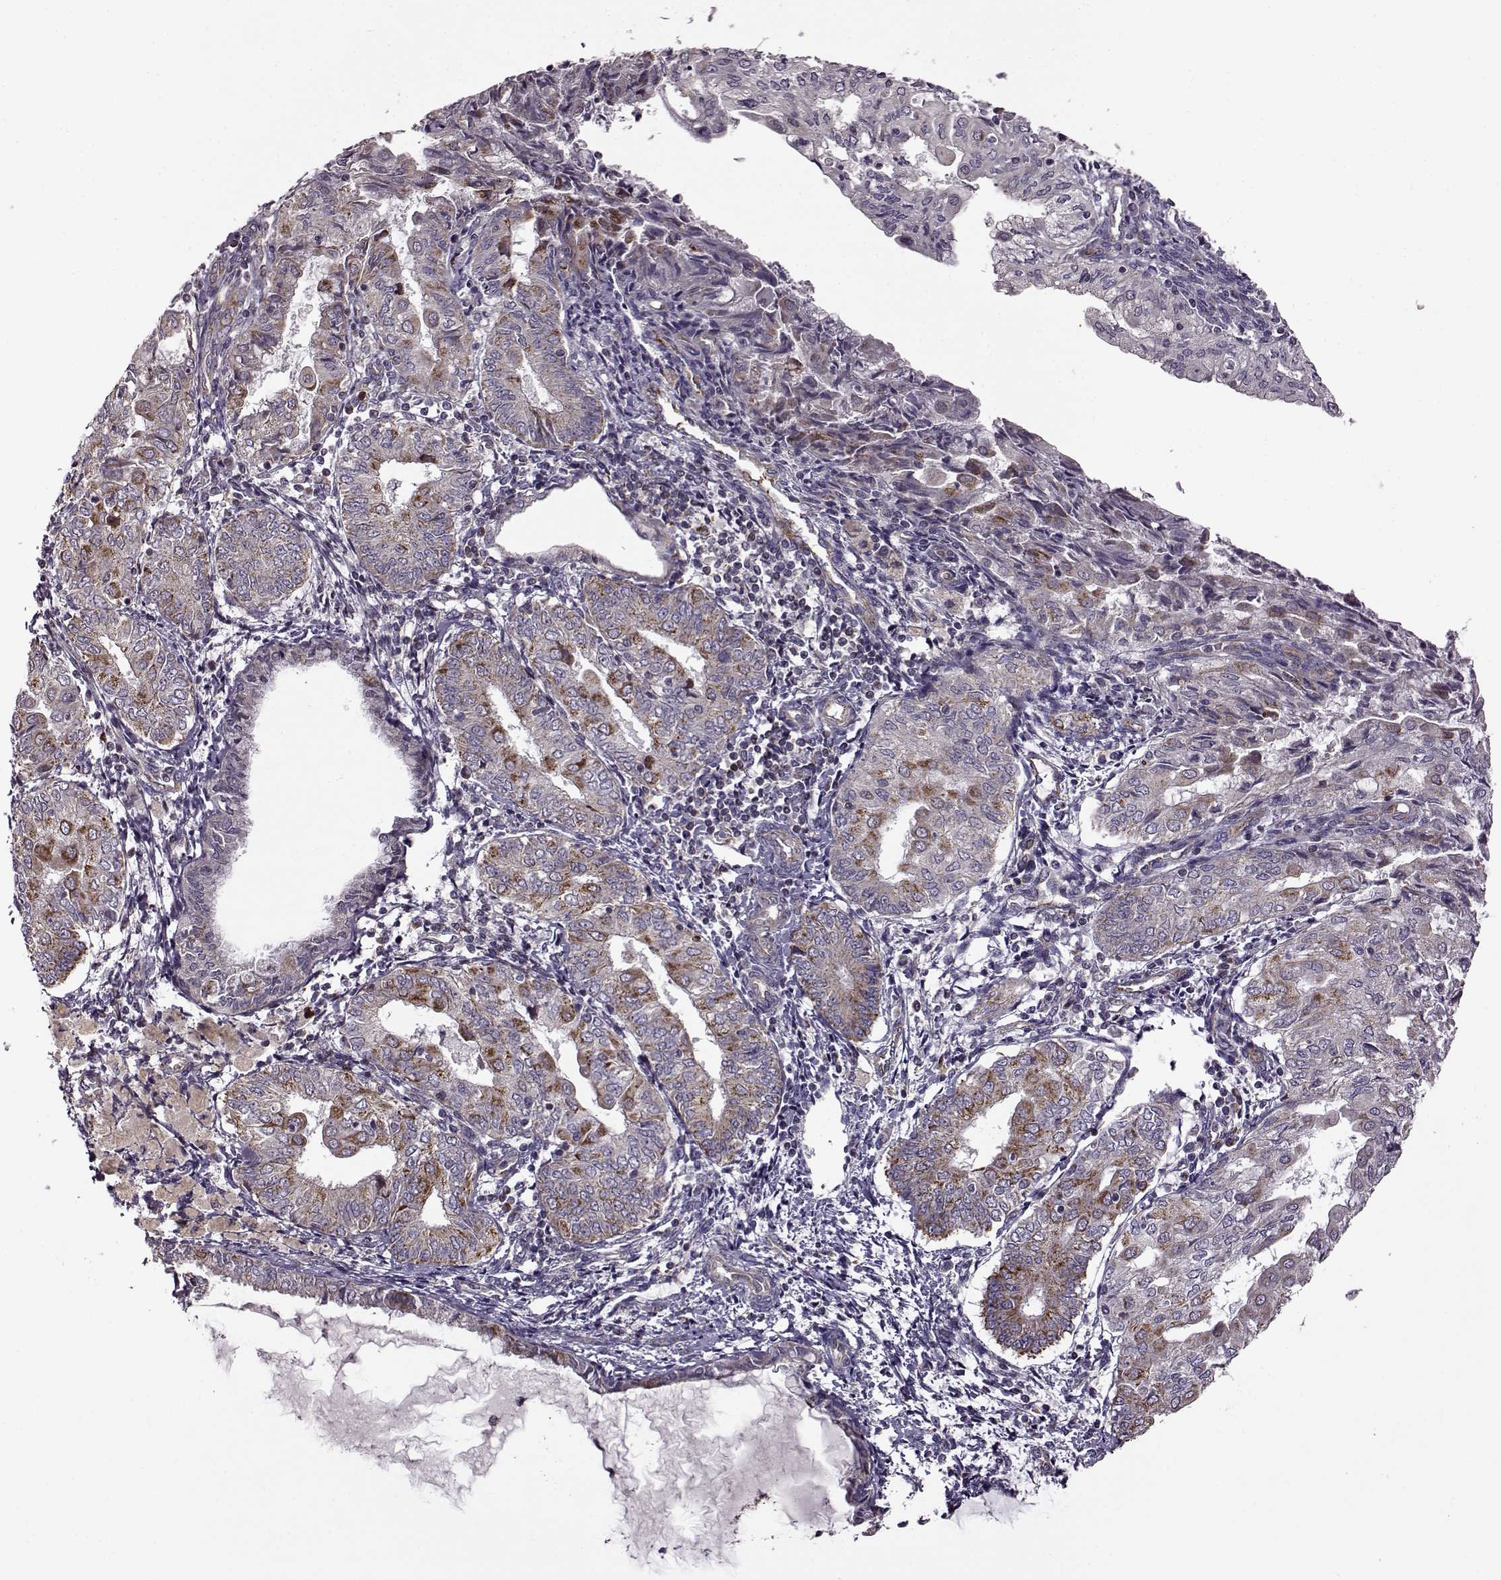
{"staining": {"intensity": "moderate", "quantity": "<25%", "location": "cytoplasmic/membranous"}, "tissue": "endometrial cancer", "cell_type": "Tumor cells", "image_type": "cancer", "snomed": [{"axis": "morphology", "description": "Adenocarcinoma, NOS"}, {"axis": "topography", "description": "Endometrium"}], "caption": "Immunohistochemical staining of endometrial cancer (adenocarcinoma) demonstrates low levels of moderate cytoplasmic/membranous positivity in about <25% of tumor cells. Nuclei are stained in blue.", "gene": "MTSS1", "patient": {"sex": "female", "age": 68}}